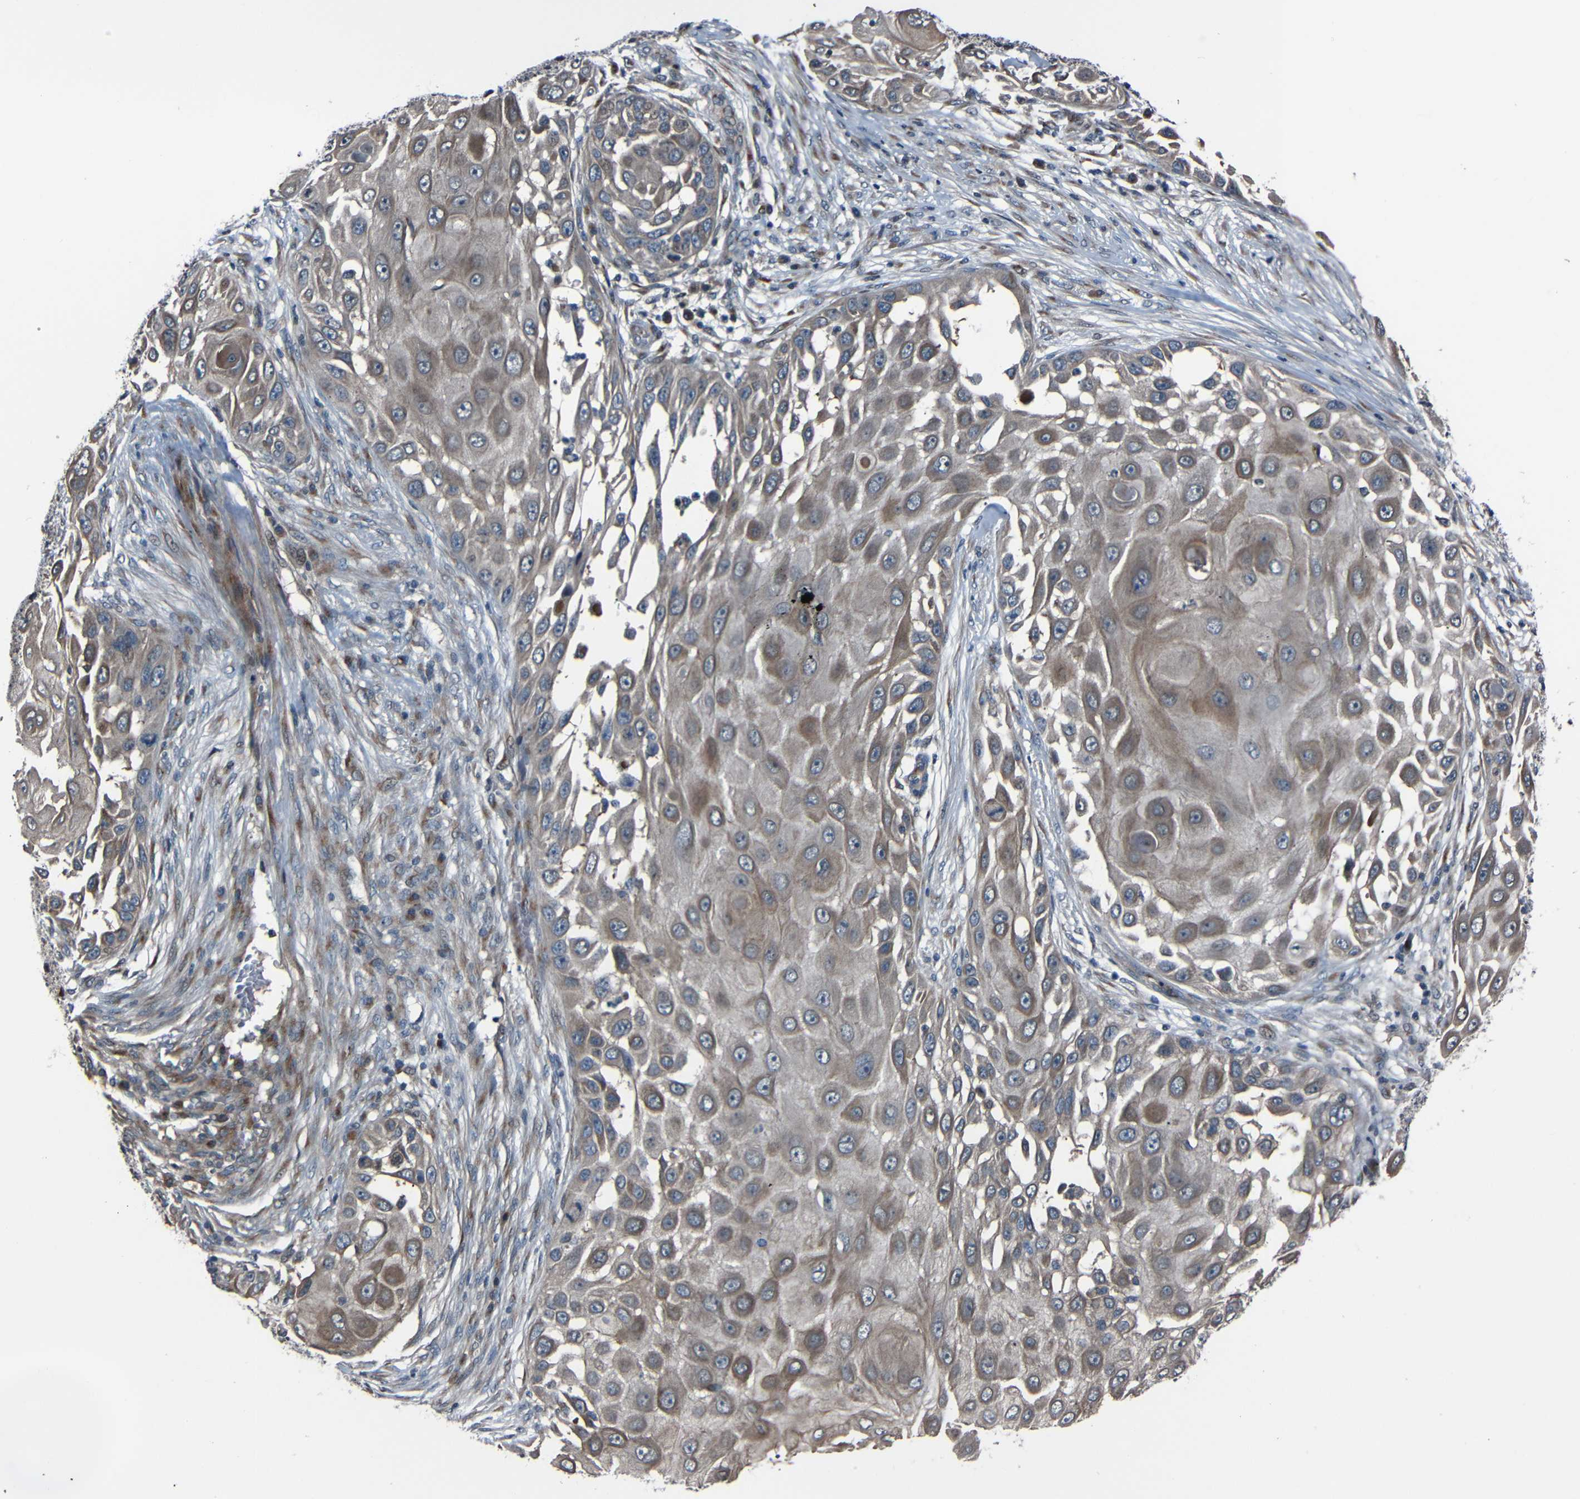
{"staining": {"intensity": "moderate", "quantity": ">75%", "location": "cytoplasmic/membranous"}, "tissue": "skin cancer", "cell_type": "Tumor cells", "image_type": "cancer", "snomed": [{"axis": "morphology", "description": "Squamous cell carcinoma, NOS"}, {"axis": "topography", "description": "Skin"}], "caption": "Protein staining demonstrates moderate cytoplasmic/membranous expression in about >75% of tumor cells in skin cancer (squamous cell carcinoma).", "gene": "AKAP9", "patient": {"sex": "female", "age": 44}}